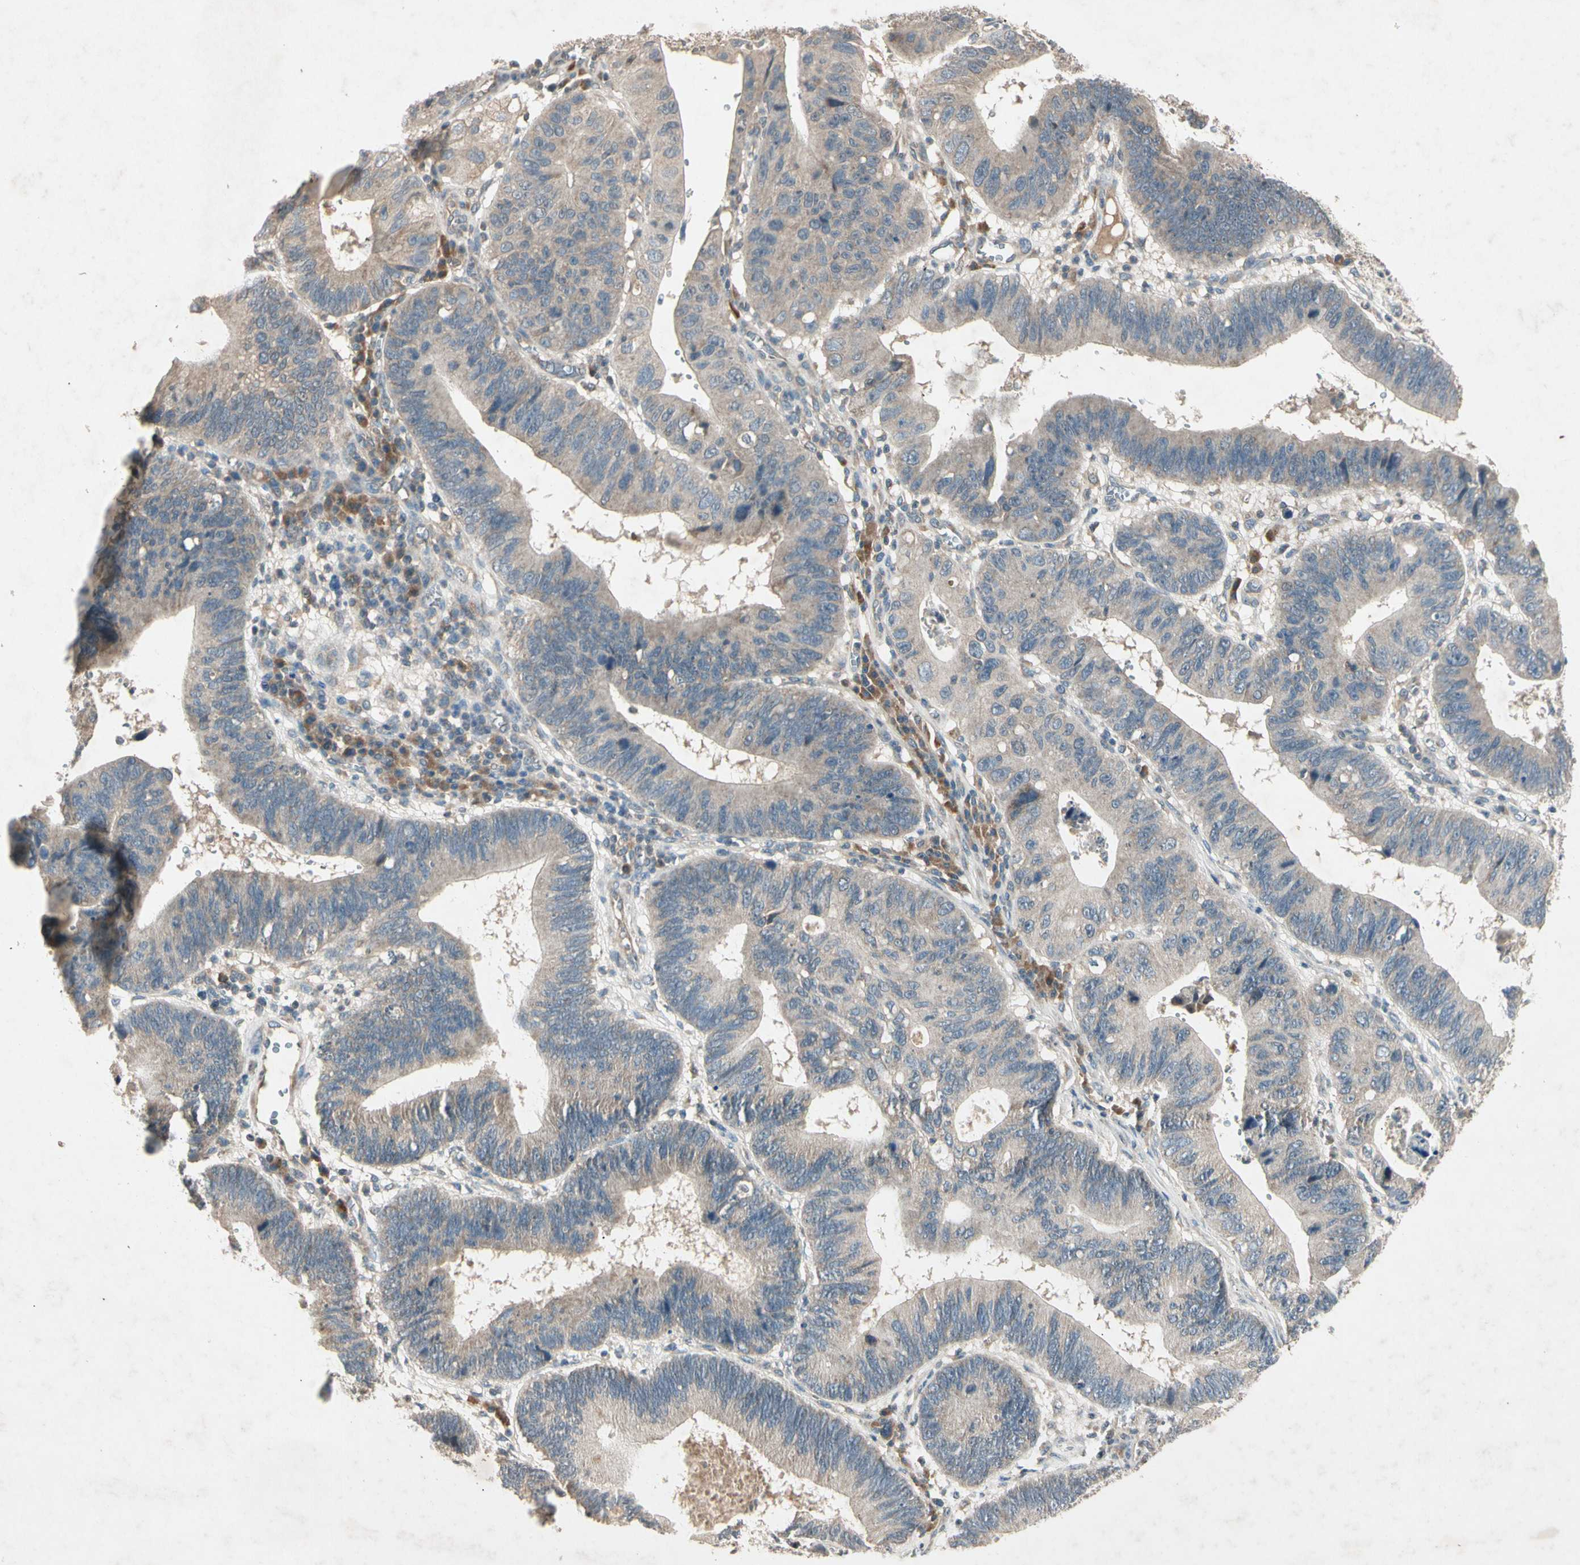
{"staining": {"intensity": "weak", "quantity": ">75%", "location": "cytoplasmic/membranous"}, "tissue": "stomach cancer", "cell_type": "Tumor cells", "image_type": "cancer", "snomed": [{"axis": "morphology", "description": "Adenocarcinoma, NOS"}, {"axis": "topography", "description": "Stomach"}], "caption": "The histopathology image displays a brown stain indicating the presence of a protein in the cytoplasmic/membranous of tumor cells in stomach adenocarcinoma.", "gene": "GPLD1", "patient": {"sex": "male", "age": 59}}